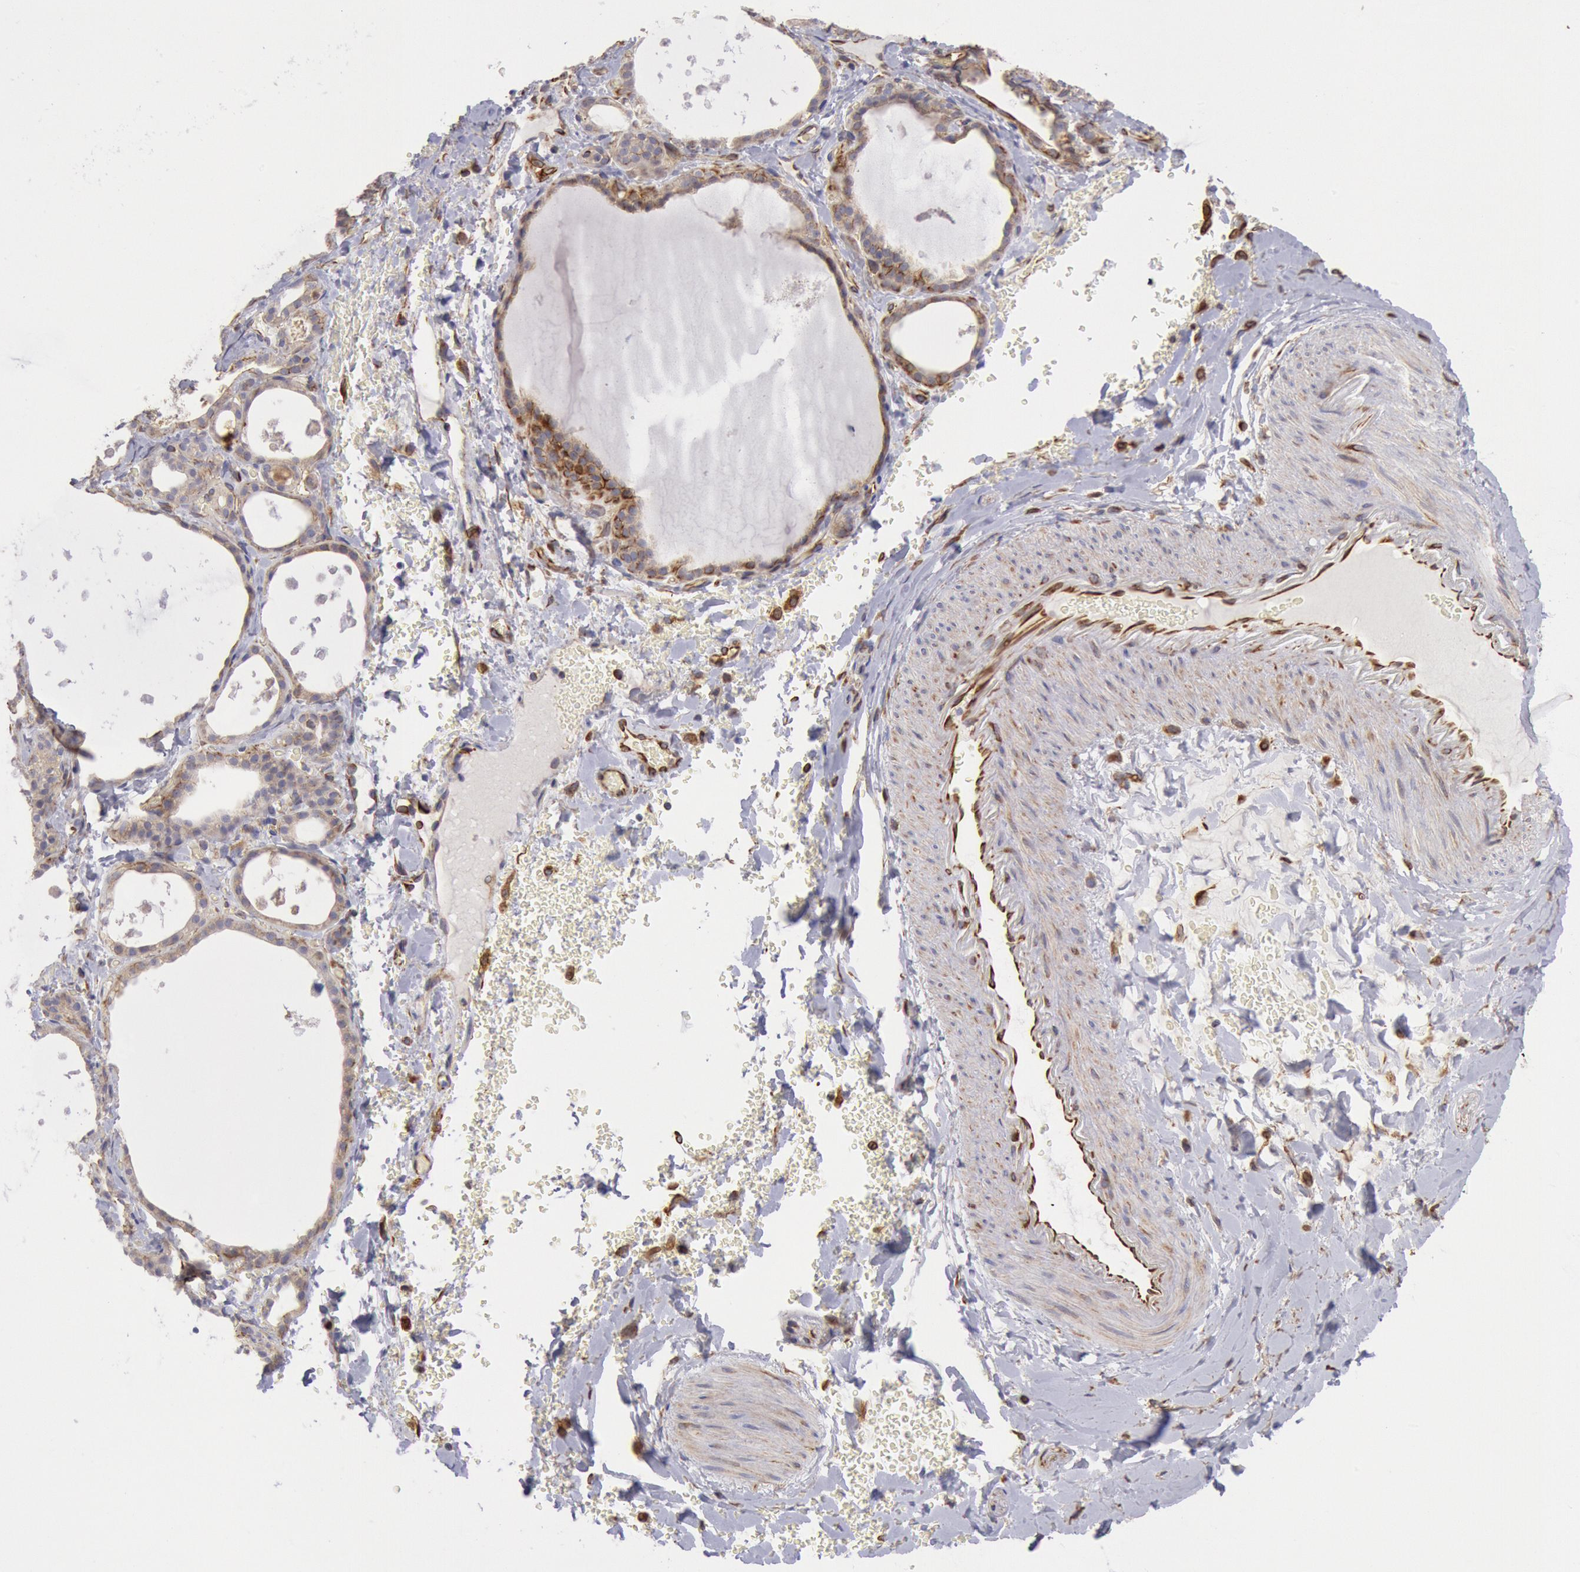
{"staining": {"intensity": "moderate", "quantity": "25%-75%", "location": "cytoplasmic/membranous"}, "tissue": "thyroid gland", "cell_type": "Glandular cells", "image_type": "normal", "snomed": [{"axis": "morphology", "description": "Normal tissue, NOS"}, {"axis": "topography", "description": "Thyroid gland"}], "caption": "Moderate cytoplasmic/membranous positivity for a protein is identified in approximately 25%-75% of glandular cells of normal thyroid gland using IHC.", "gene": "RNF139", "patient": {"sex": "male", "age": 61}}